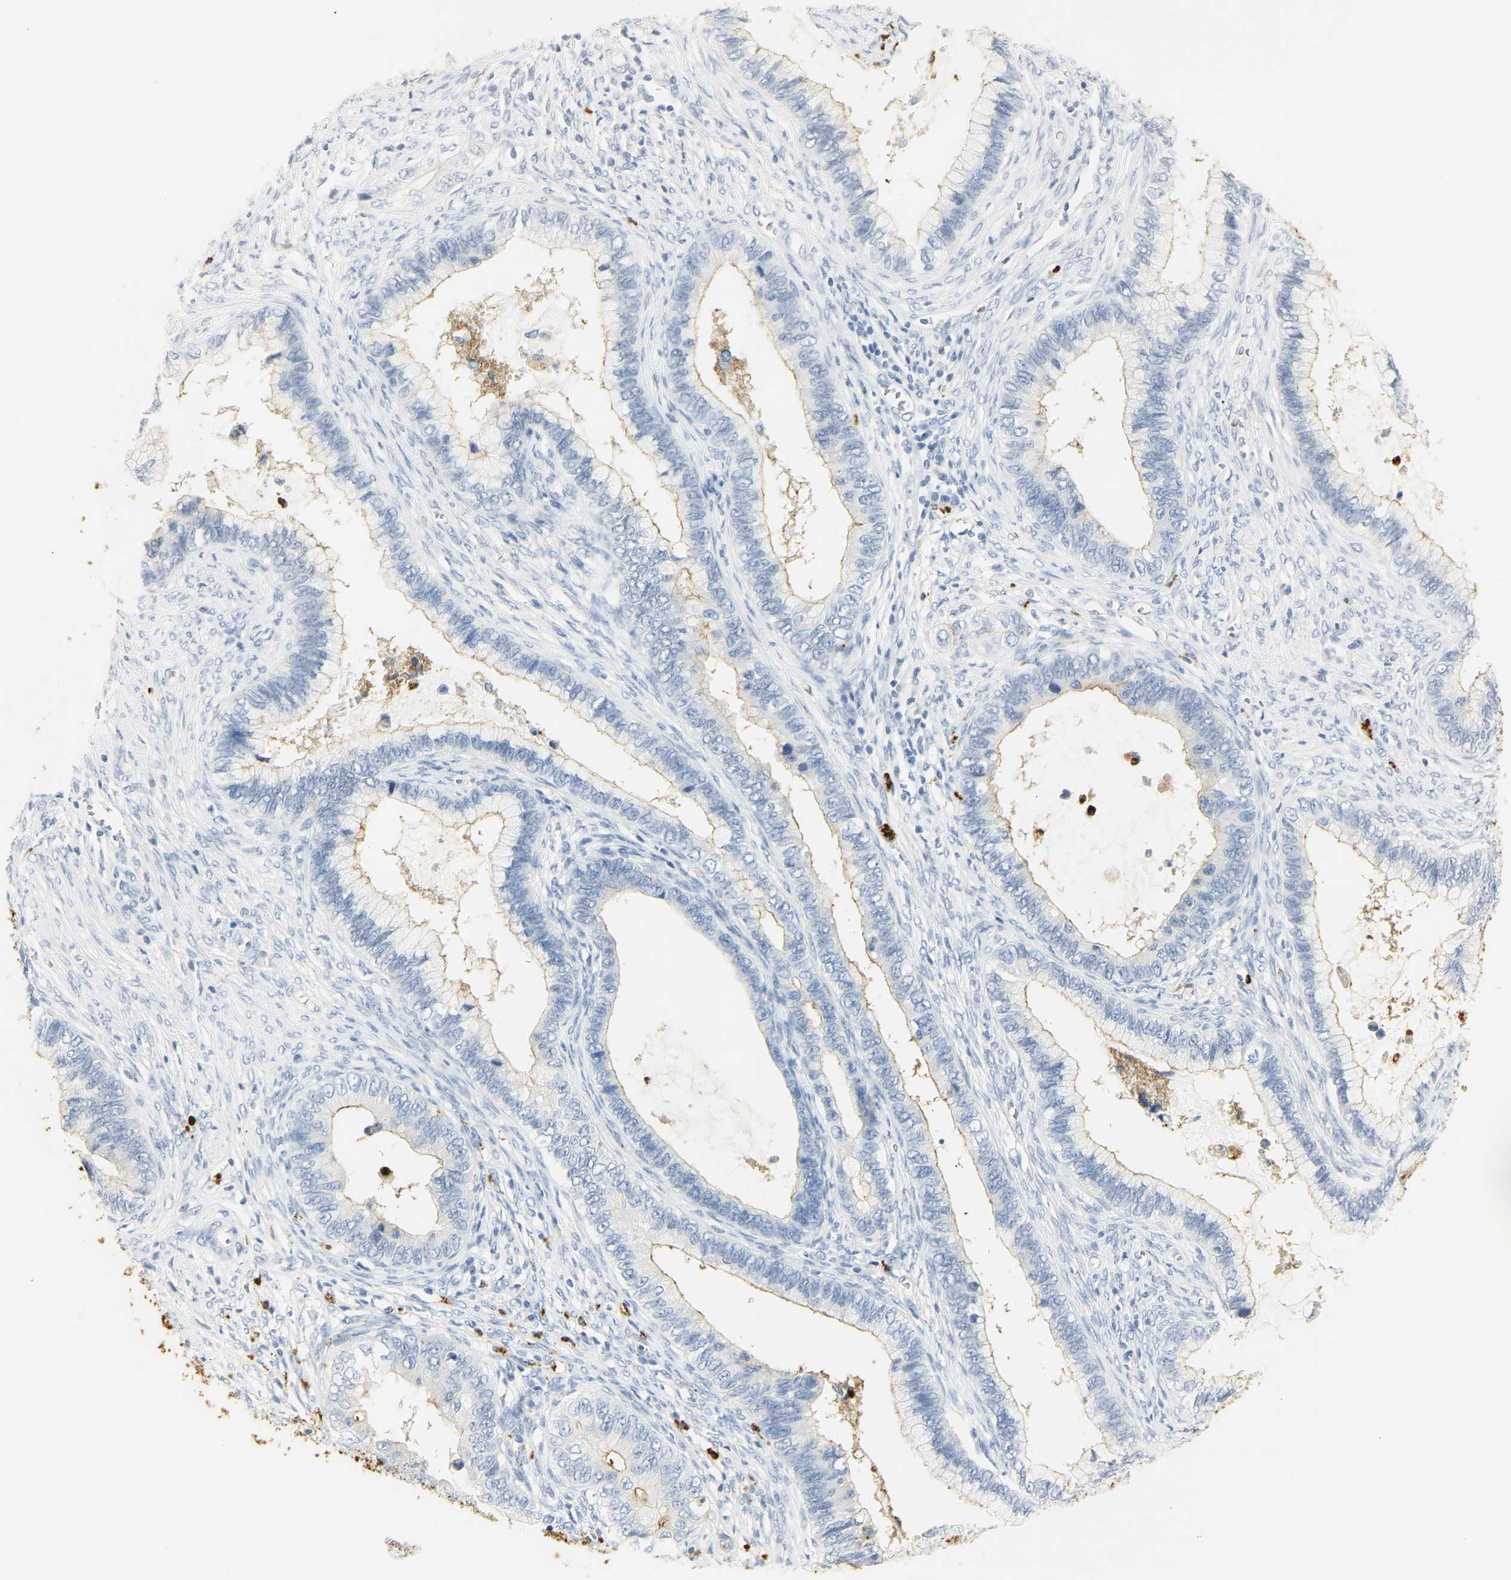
{"staining": {"intensity": "moderate", "quantity": "25%-75%", "location": "cytoplasmic/membranous"}, "tissue": "cervical cancer", "cell_type": "Tumor cells", "image_type": "cancer", "snomed": [{"axis": "morphology", "description": "Adenocarcinoma, NOS"}, {"axis": "topography", "description": "Cervix"}], "caption": "A histopathology image of human cervical adenocarcinoma stained for a protein exhibits moderate cytoplasmic/membranous brown staining in tumor cells.", "gene": "CEACAM5", "patient": {"sex": "female", "age": 44}}